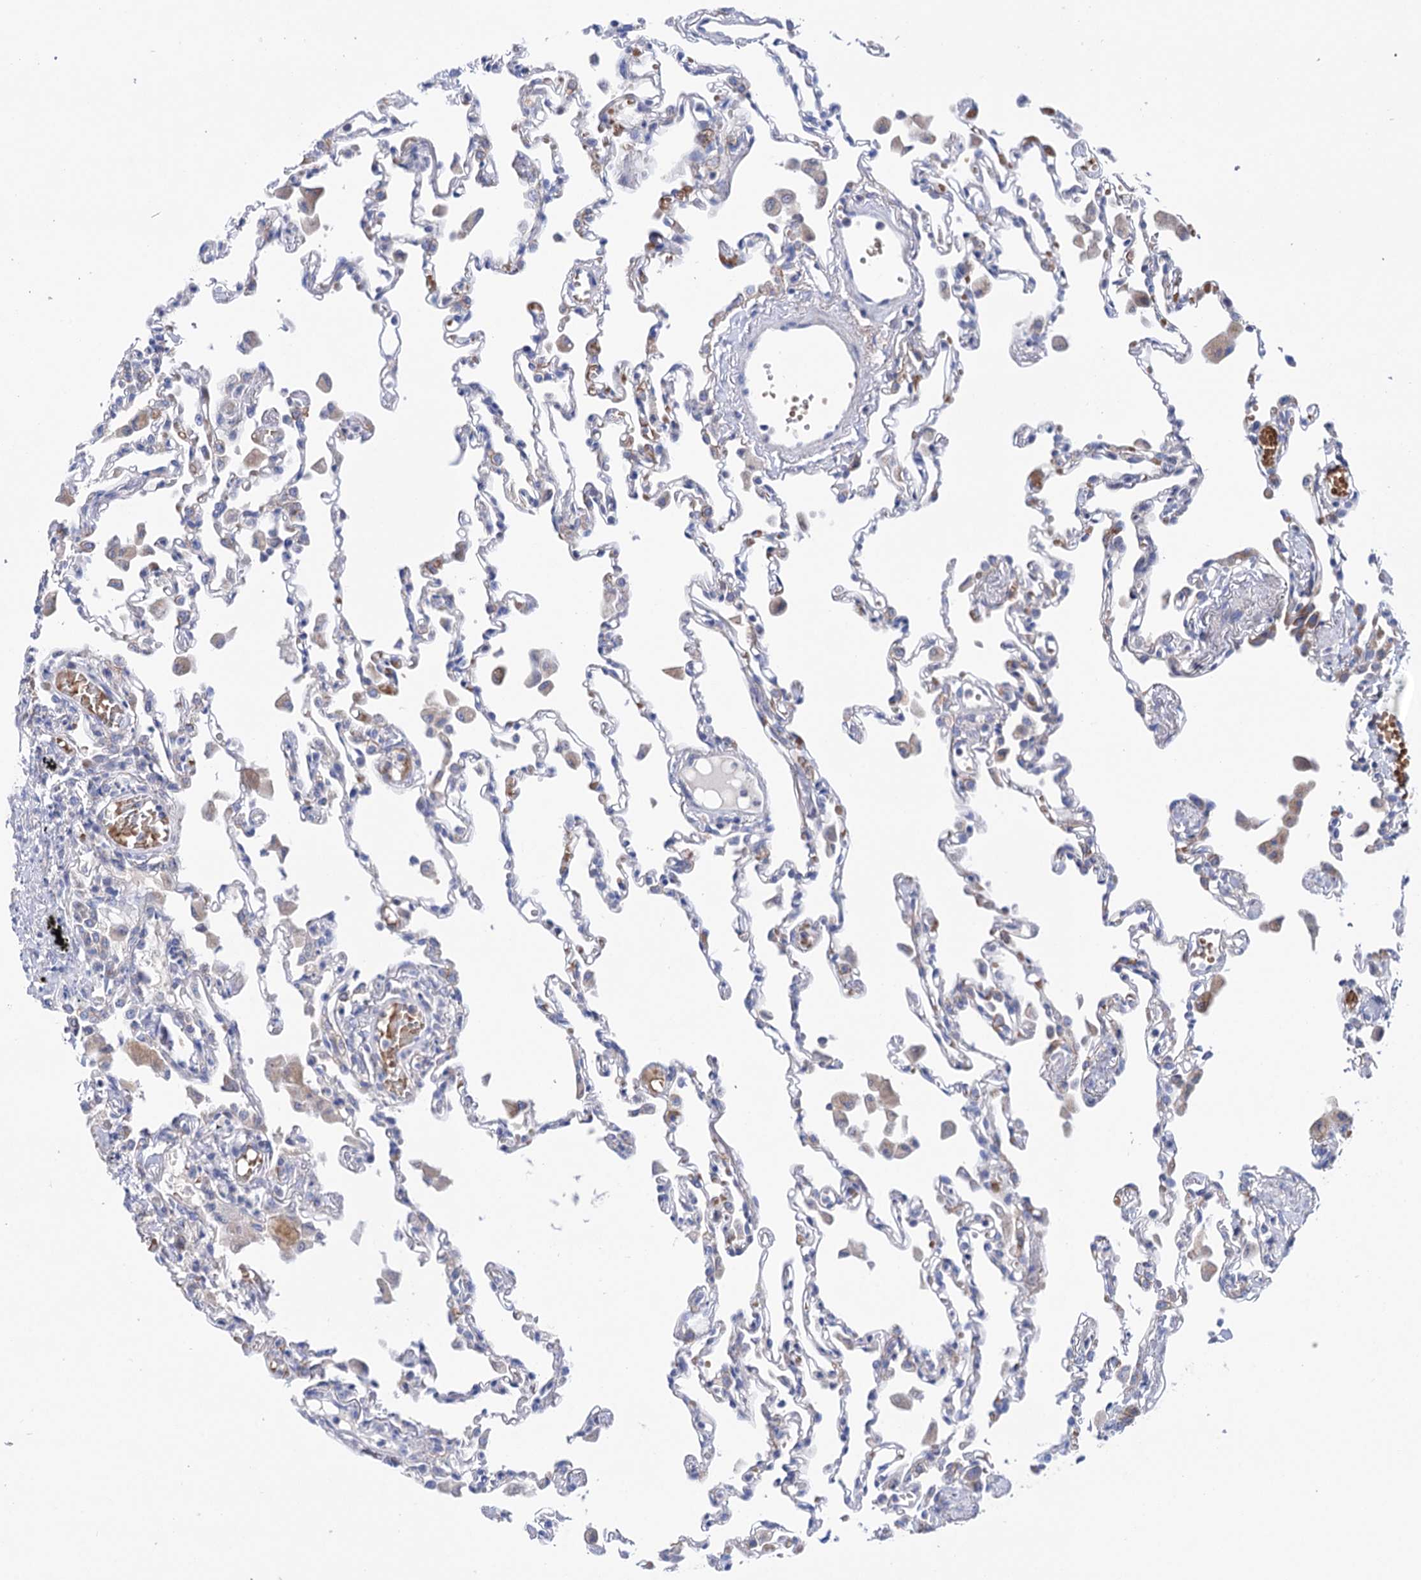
{"staining": {"intensity": "negative", "quantity": "none", "location": "none"}, "tissue": "lung", "cell_type": "Alveolar cells", "image_type": "normal", "snomed": [{"axis": "morphology", "description": "Normal tissue, NOS"}, {"axis": "topography", "description": "Bronchus"}, {"axis": "topography", "description": "Lung"}], "caption": "This is a histopathology image of immunohistochemistry (IHC) staining of benign lung, which shows no expression in alveolar cells.", "gene": "YARS2", "patient": {"sex": "female", "age": 49}}